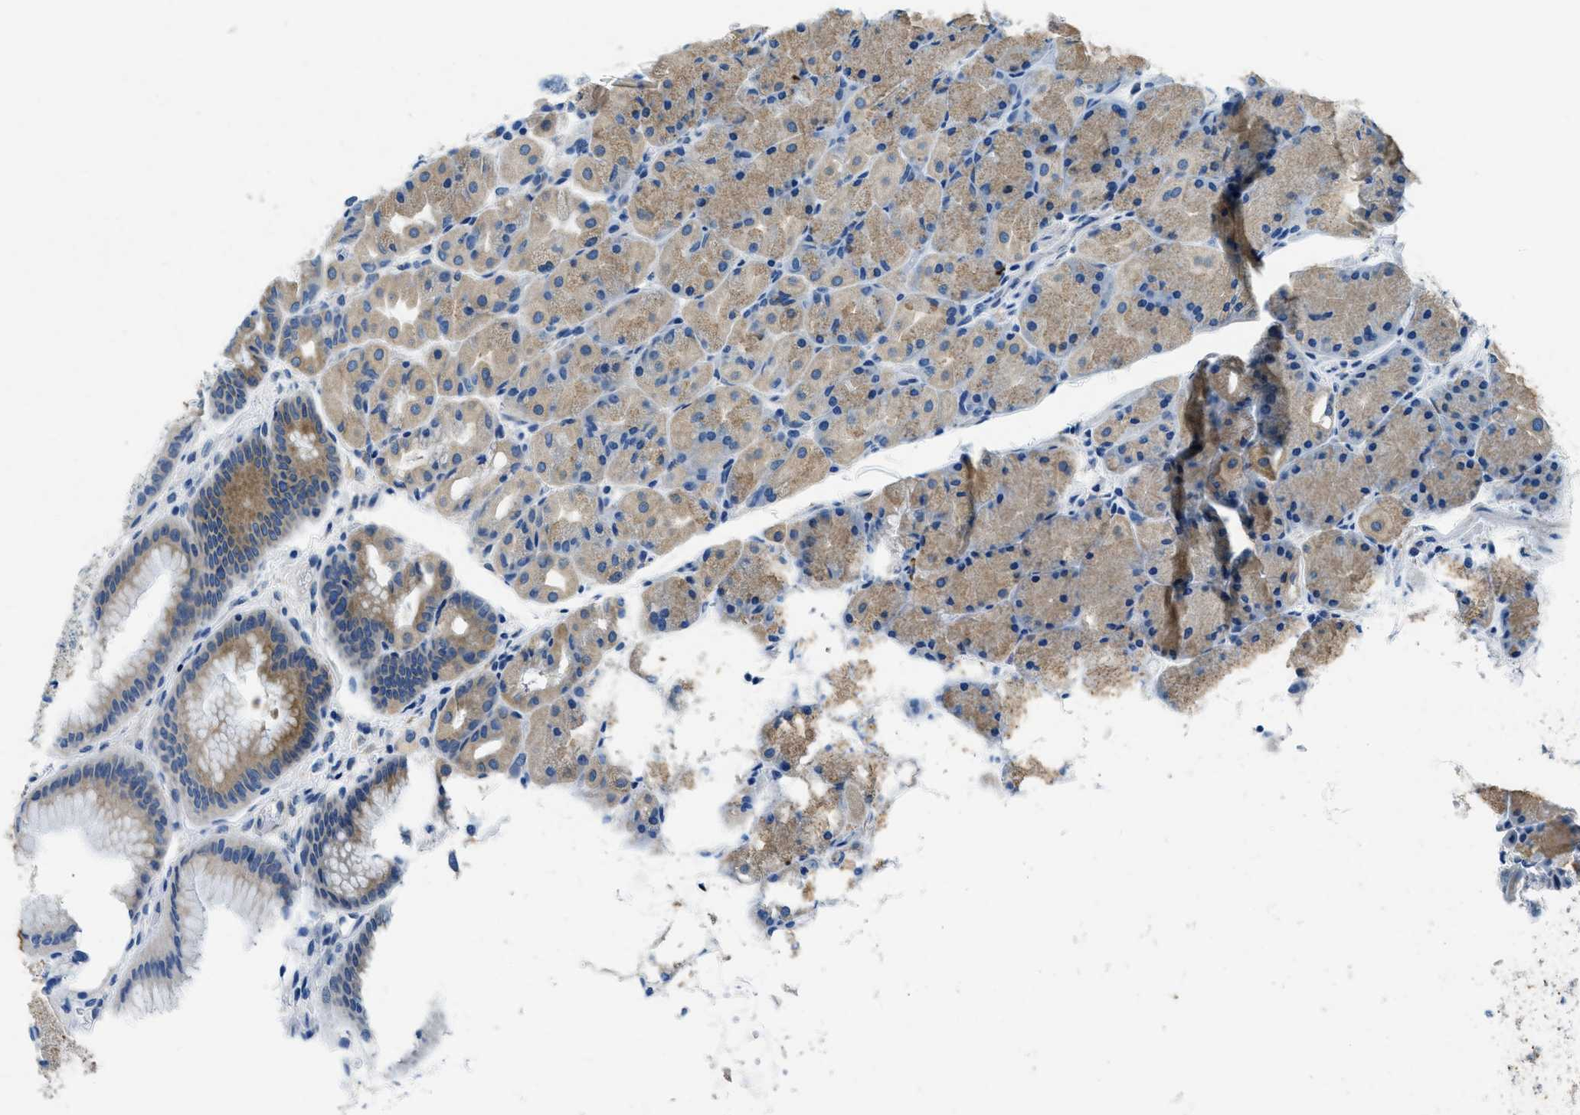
{"staining": {"intensity": "moderate", "quantity": "25%-75%", "location": "cytoplasmic/membranous"}, "tissue": "stomach", "cell_type": "Glandular cells", "image_type": "normal", "snomed": [{"axis": "morphology", "description": "Normal tissue, NOS"}, {"axis": "morphology", "description": "Carcinoid, malignant, NOS"}, {"axis": "topography", "description": "Stomach, upper"}], "caption": "This is a histology image of IHC staining of normal stomach, which shows moderate expression in the cytoplasmic/membranous of glandular cells.", "gene": "UBAC2", "patient": {"sex": "male", "age": 39}}